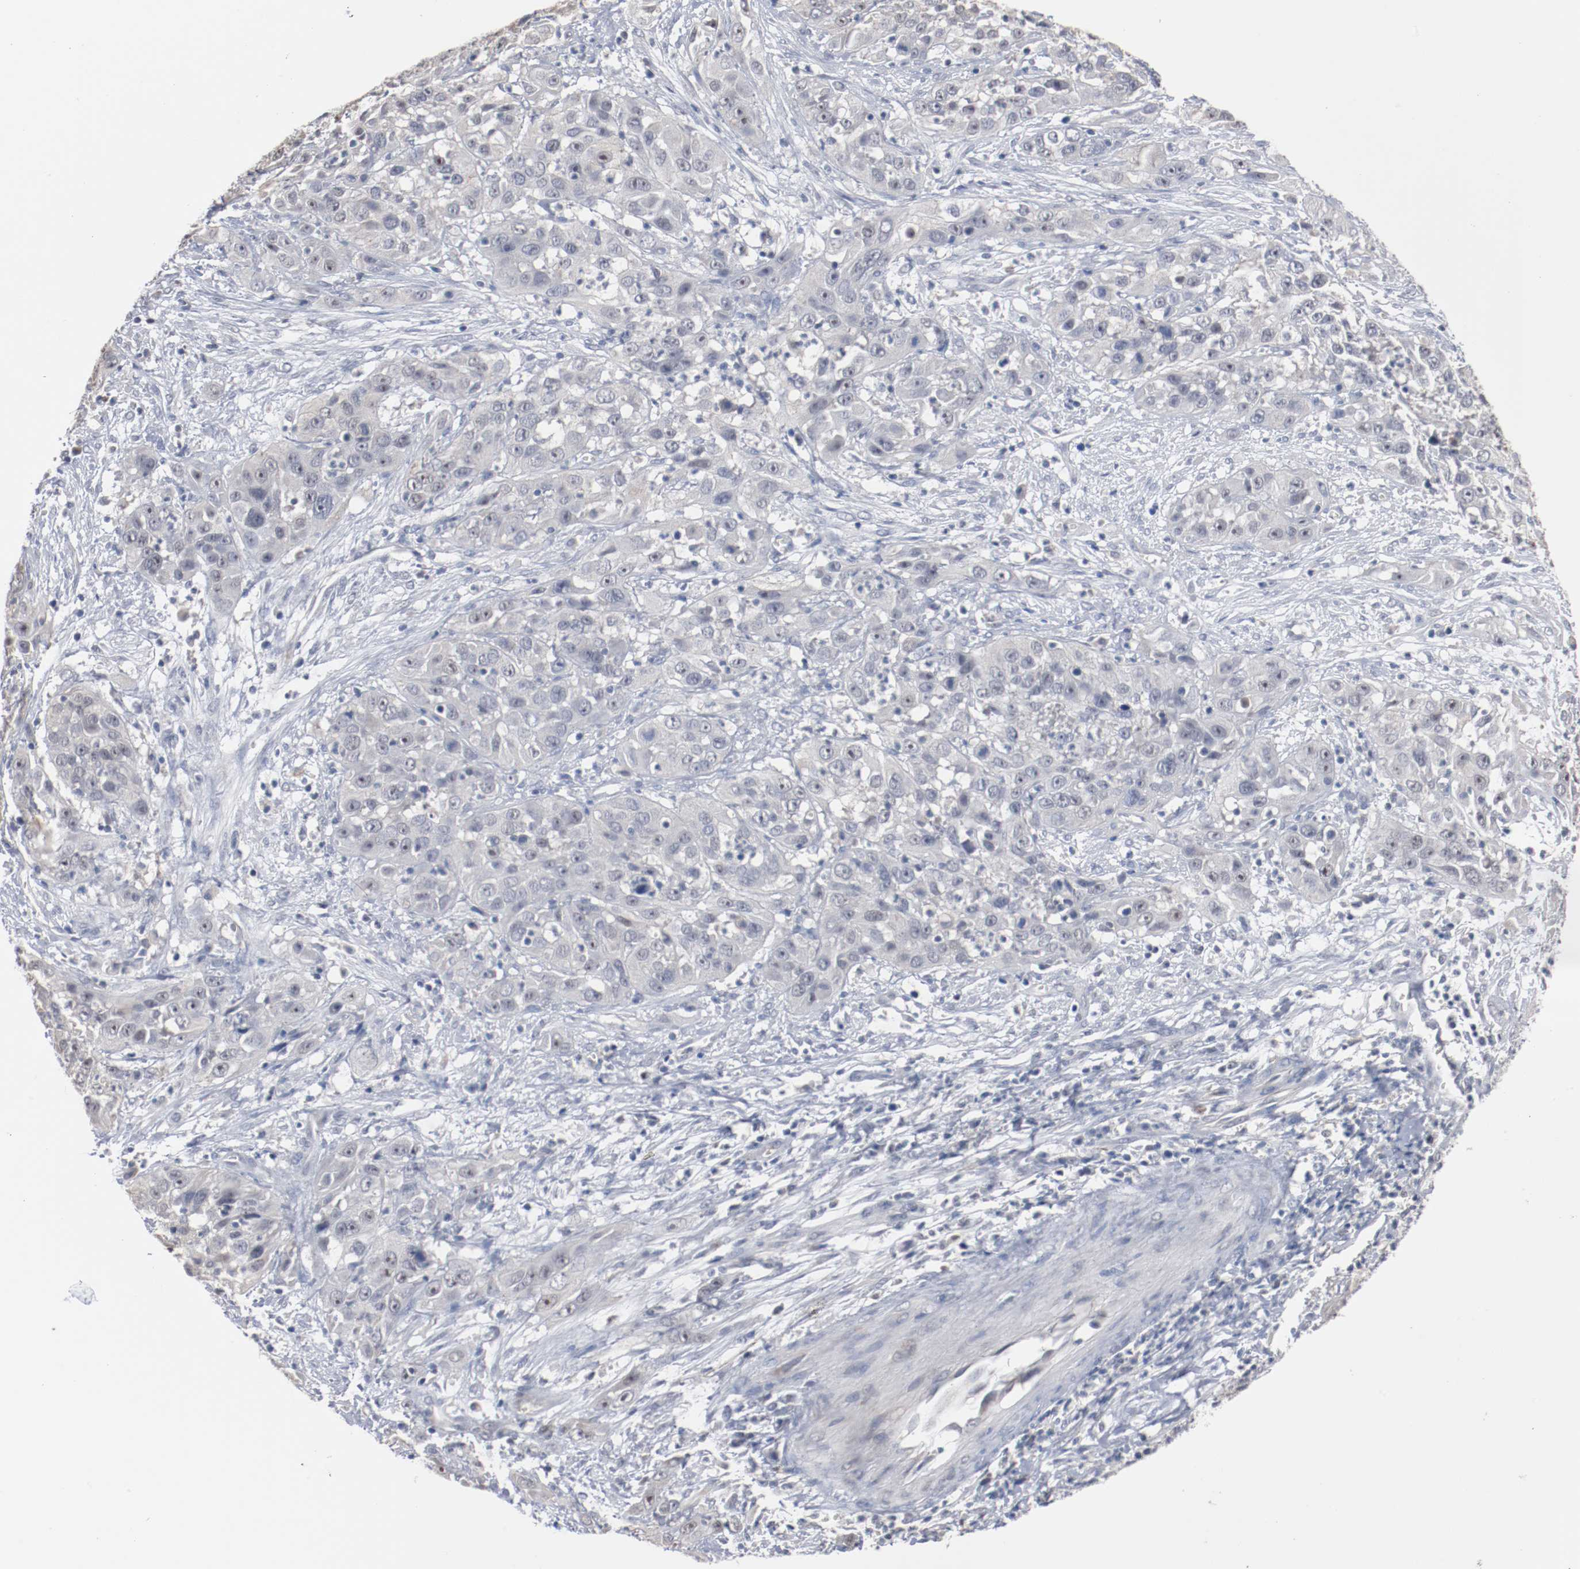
{"staining": {"intensity": "negative", "quantity": "none", "location": "none"}, "tissue": "cervical cancer", "cell_type": "Tumor cells", "image_type": "cancer", "snomed": [{"axis": "morphology", "description": "Squamous cell carcinoma, NOS"}, {"axis": "topography", "description": "Cervix"}], "caption": "Immunohistochemistry micrograph of neoplastic tissue: squamous cell carcinoma (cervical) stained with DAB exhibits no significant protein expression in tumor cells.", "gene": "ERICH1", "patient": {"sex": "female", "age": 32}}